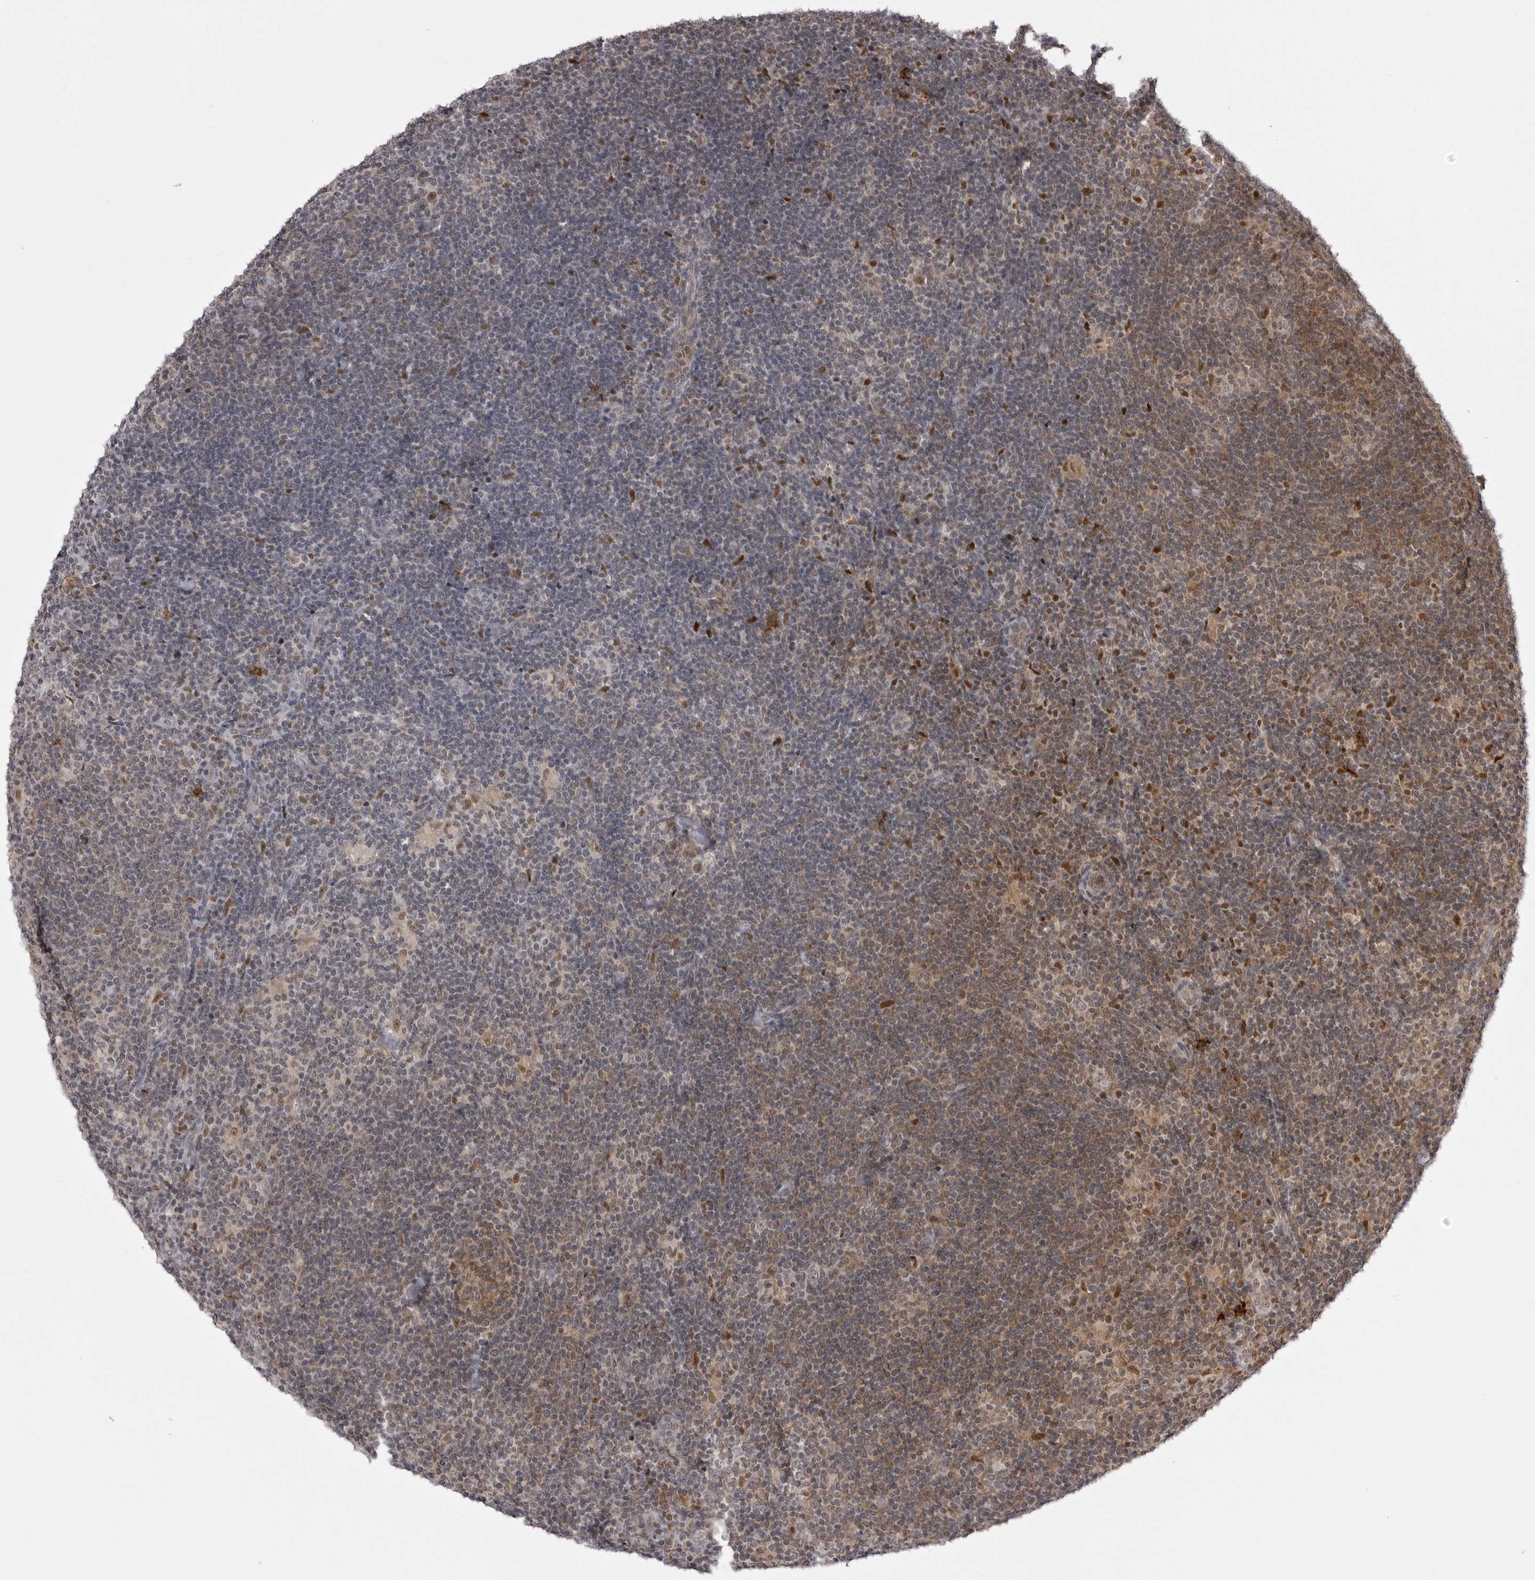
{"staining": {"intensity": "moderate", "quantity": "<25%", "location": "nuclear"}, "tissue": "lymphoma", "cell_type": "Tumor cells", "image_type": "cancer", "snomed": [{"axis": "morphology", "description": "Hodgkin's disease, NOS"}, {"axis": "topography", "description": "Lymph node"}], "caption": "Protein staining of Hodgkin's disease tissue reveals moderate nuclear staining in approximately <25% of tumor cells. (DAB (3,3'-diaminobenzidine) IHC, brown staining for protein, blue staining for nuclei).", "gene": "PTK2B", "patient": {"sex": "female", "age": 57}}